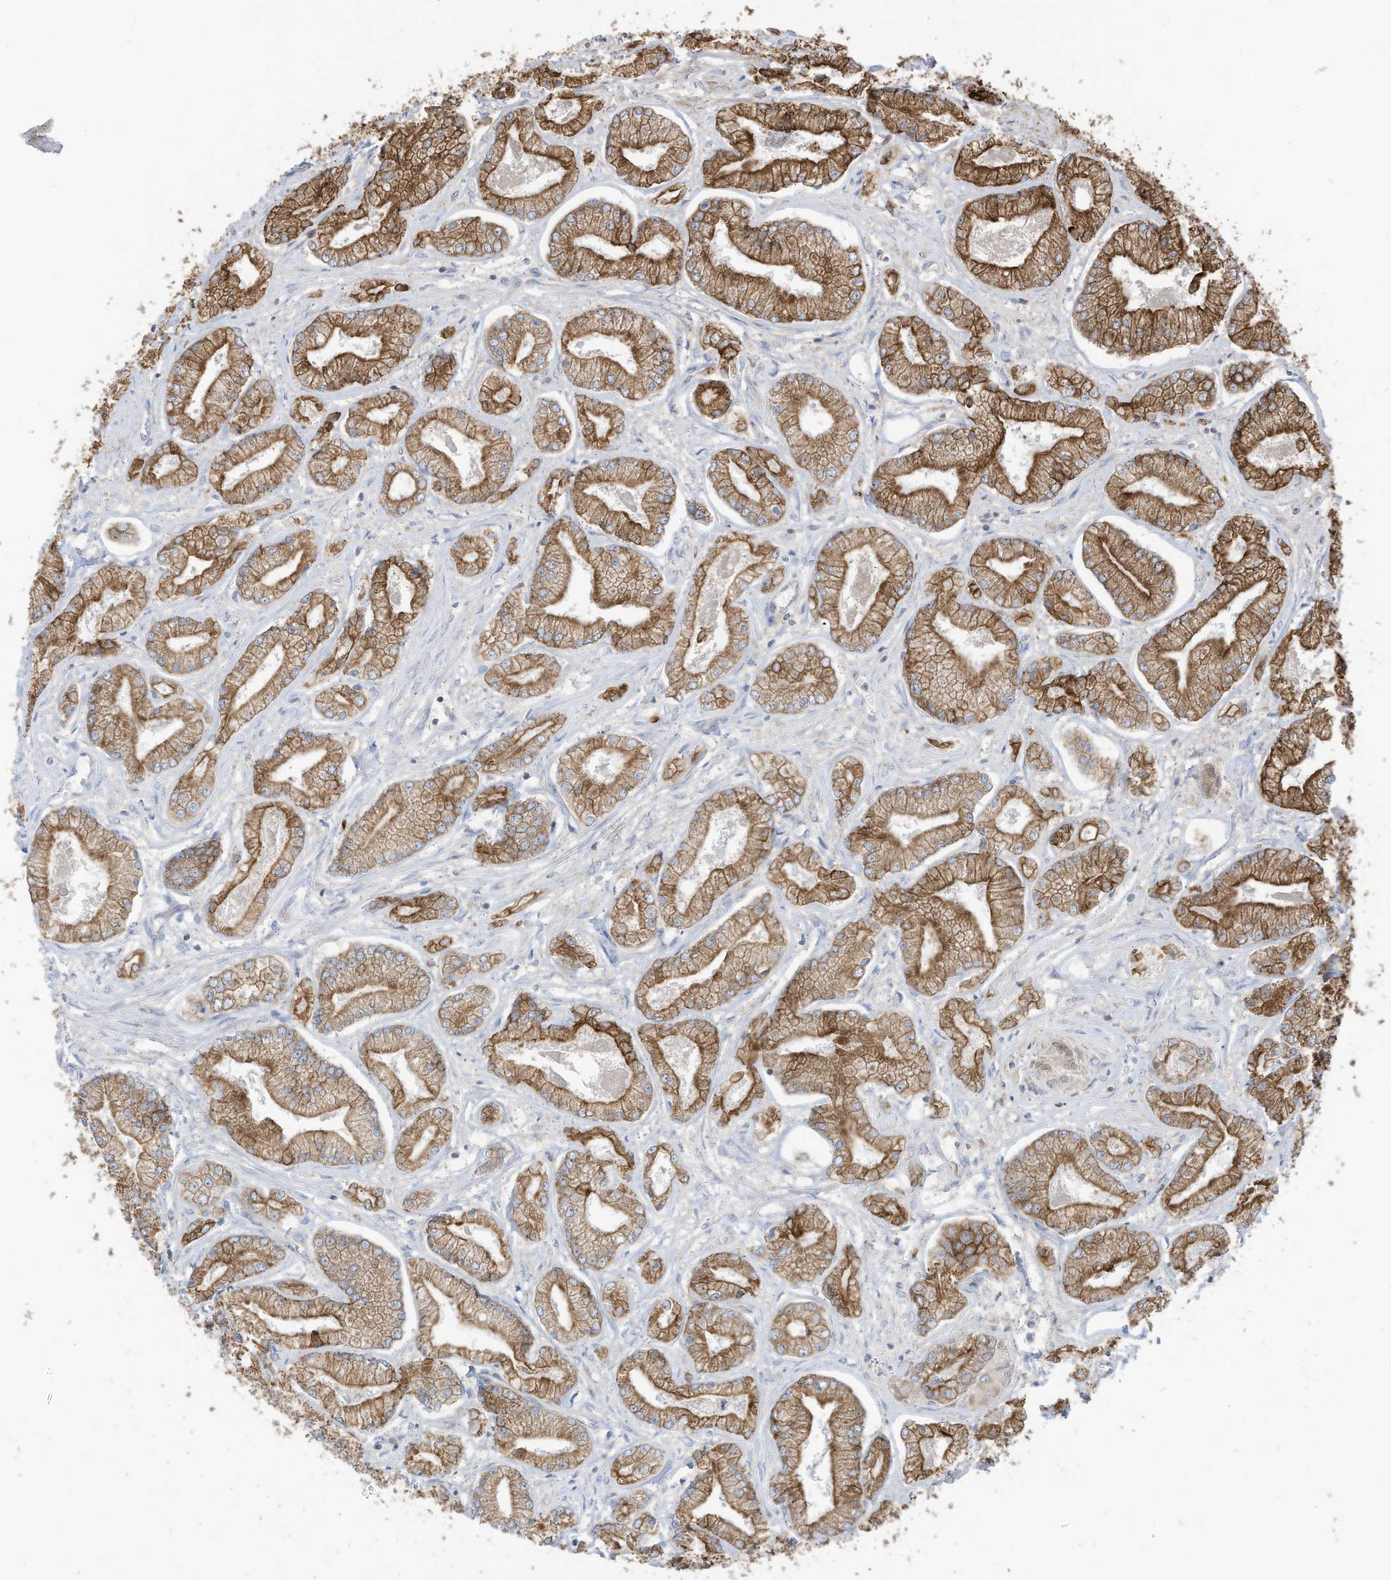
{"staining": {"intensity": "strong", "quantity": ">75%", "location": "cytoplasmic/membranous"}, "tissue": "prostate cancer", "cell_type": "Tumor cells", "image_type": "cancer", "snomed": [{"axis": "morphology", "description": "Adenocarcinoma, Low grade"}, {"axis": "topography", "description": "Prostate"}], "caption": "High-magnification brightfield microscopy of low-grade adenocarcinoma (prostate) stained with DAB (brown) and counterstained with hematoxylin (blue). tumor cells exhibit strong cytoplasmic/membranous expression is present in about>75% of cells.", "gene": "CGAS", "patient": {"sex": "male", "age": 60}}